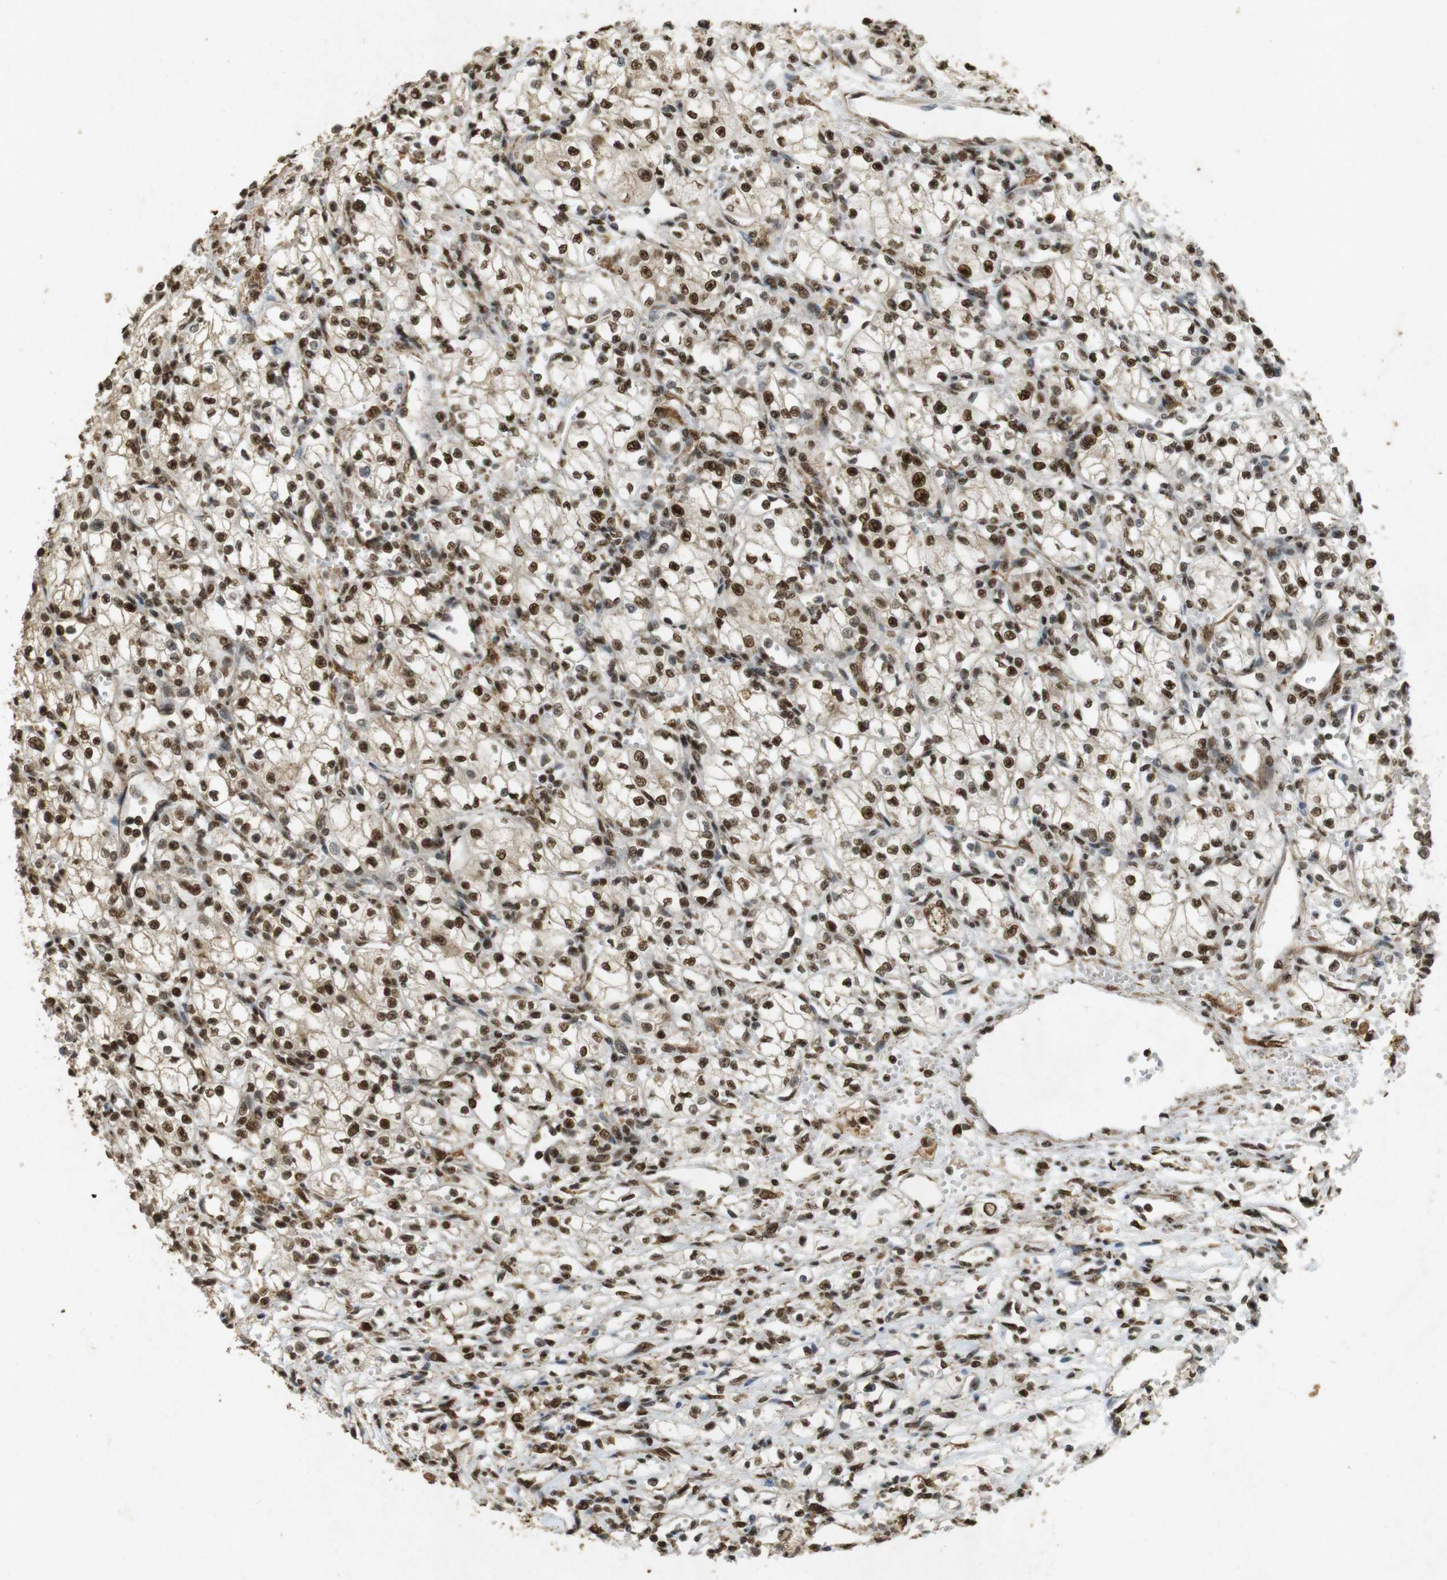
{"staining": {"intensity": "strong", "quantity": ">75%", "location": "nuclear"}, "tissue": "renal cancer", "cell_type": "Tumor cells", "image_type": "cancer", "snomed": [{"axis": "morphology", "description": "Normal tissue, NOS"}, {"axis": "morphology", "description": "Adenocarcinoma, NOS"}, {"axis": "topography", "description": "Kidney"}], "caption": "Renal cancer (adenocarcinoma) was stained to show a protein in brown. There is high levels of strong nuclear positivity in approximately >75% of tumor cells.", "gene": "GATA4", "patient": {"sex": "male", "age": 59}}